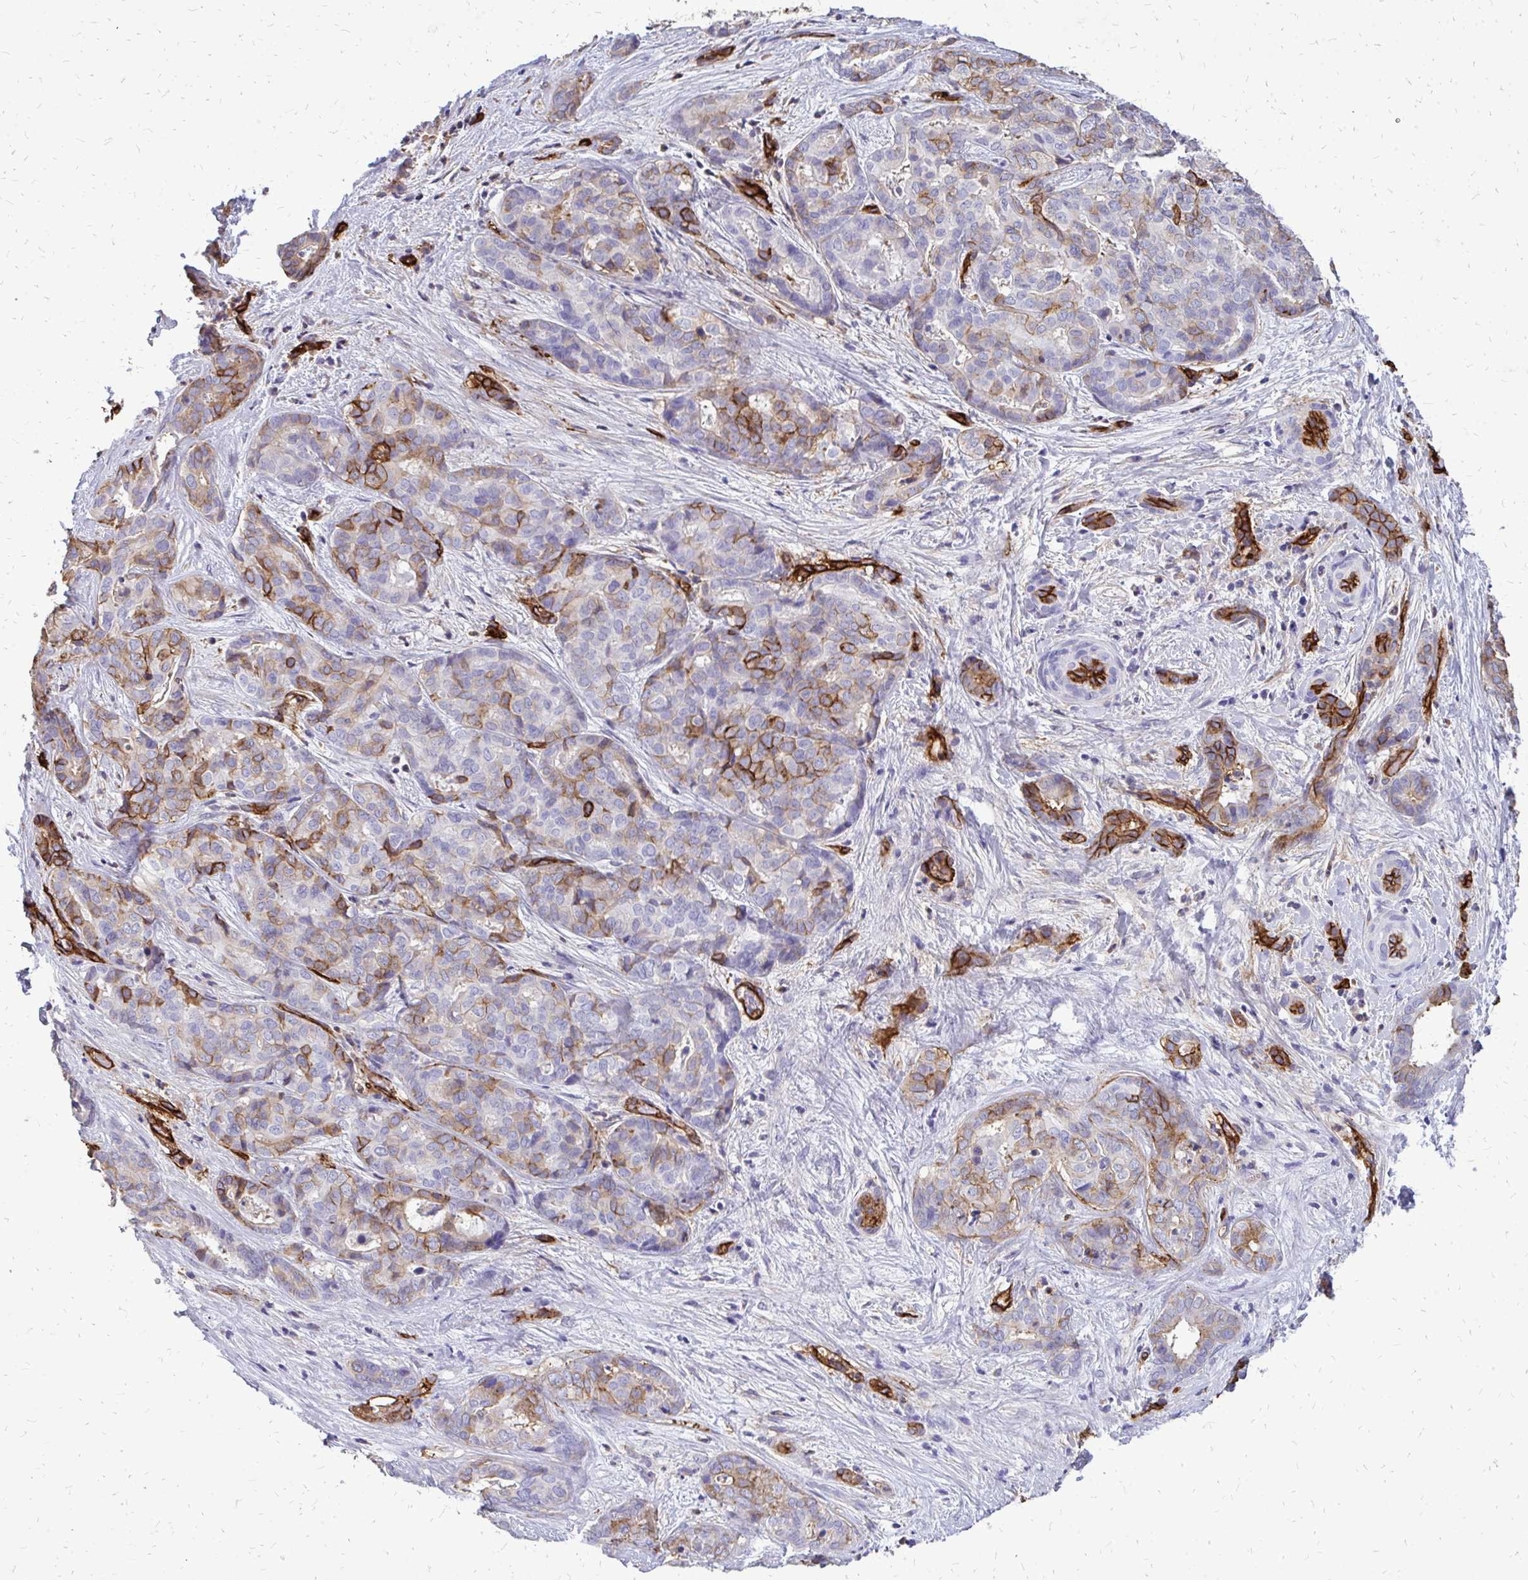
{"staining": {"intensity": "moderate", "quantity": "<25%", "location": "cytoplasmic/membranous"}, "tissue": "liver cancer", "cell_type": "Tumor cells", "image_type": "cancer", "snomed": [{"axis": "morphology", "description": "Cholangiocarcinoma"}, {"axis": "topography", "description": "Liver"}], "caption": "Protein expression analysis of human liver cancer (cholangiocarcinoma) reveals moderate cytoplasmic/membranous positivity in about <25% of tumor cells. The protein of interest is shown in brown color, while the nuclei are stained blue.", "gene": "MARCKSL1", "patient": {"sex": "female", "age": 64}}